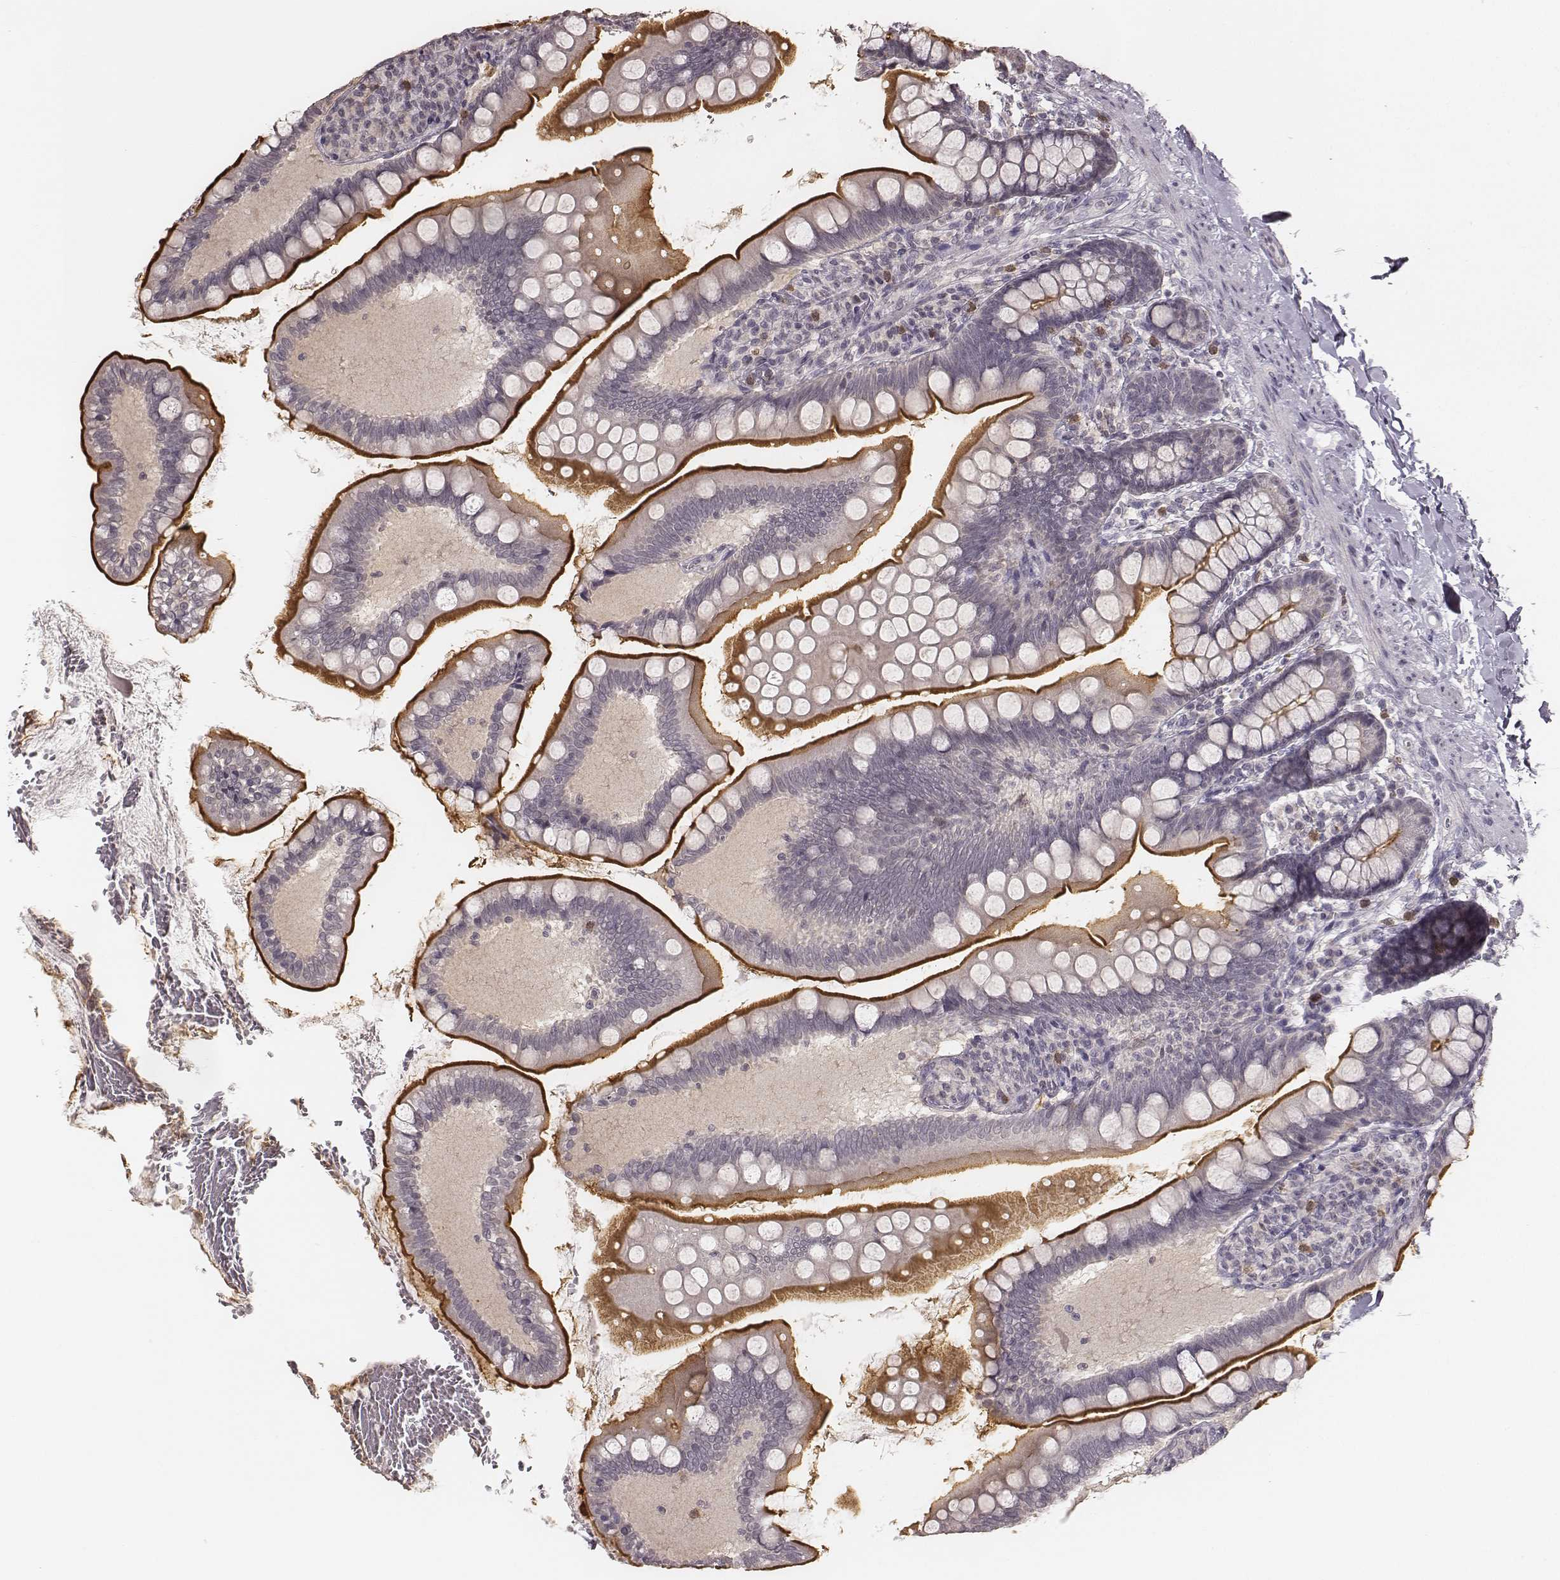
{"staining": {"intensity": "strong", "quantity": ">75%", "location": "cytoplasmic/membranous"}, "tissue": "small intestine", "cell_type": "Glandular cells", "image_type": "normal", "snomed": [{"axis": "morphology", "description": "Normal tissue, NOS"}, {"axis": "topography", "description": "Small intestine"}], "caption": "Immunohistochemistry image of benign small intestine: small intestine stained using immunohistochemistry (IHC) displays high levels of strong protein expression localized specifically in the cytoplasmic/membranous of glandular cells, appearing as a cytoplasmic/membranous brown color.", "gene": "LY6K", "patient": {"sex": "female", "age": 56}}